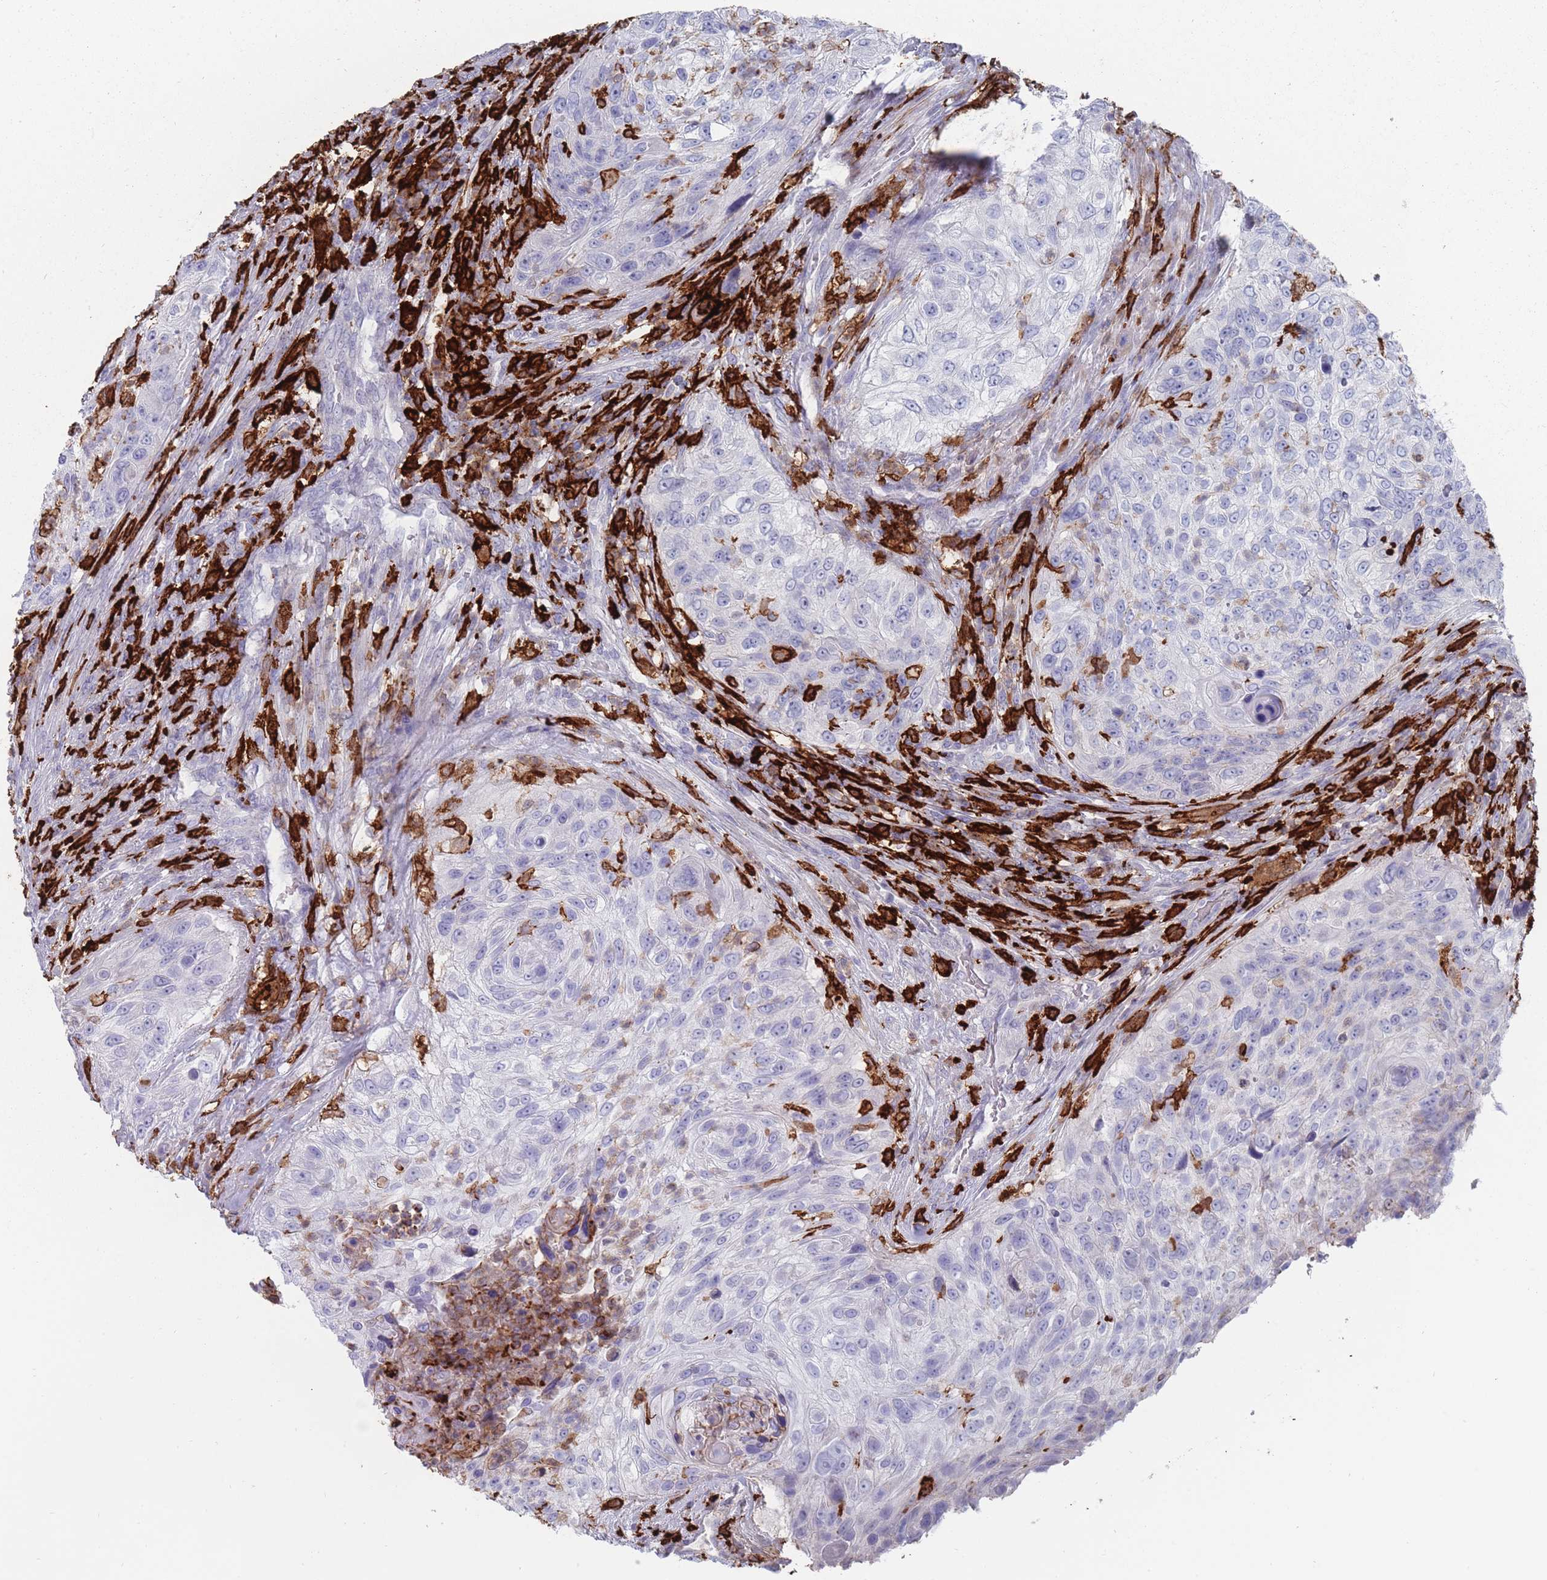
{"staining": {"intensity": "negative", "quantity": "none", "location": "none"}, "tissue": "urothelial cancer", "cell_type": "Tumor cells", "image_type": "cancer", "snomed": [{"axis": "morphology", "description": "Urothelial carcinoma, High grade"}, {"axis": "topography", "description": "Urinary bladder"}], "caption": "Tumor cells show no significant protein staining in high-grade urothelial carcinoma. (DAB (3,3'-diaminobenzidine) immunohistochemistry visualized using brightfield microscopy, high magnification).", "gene": "AIF1", "patient": {"sex": "female", "age": 60}}